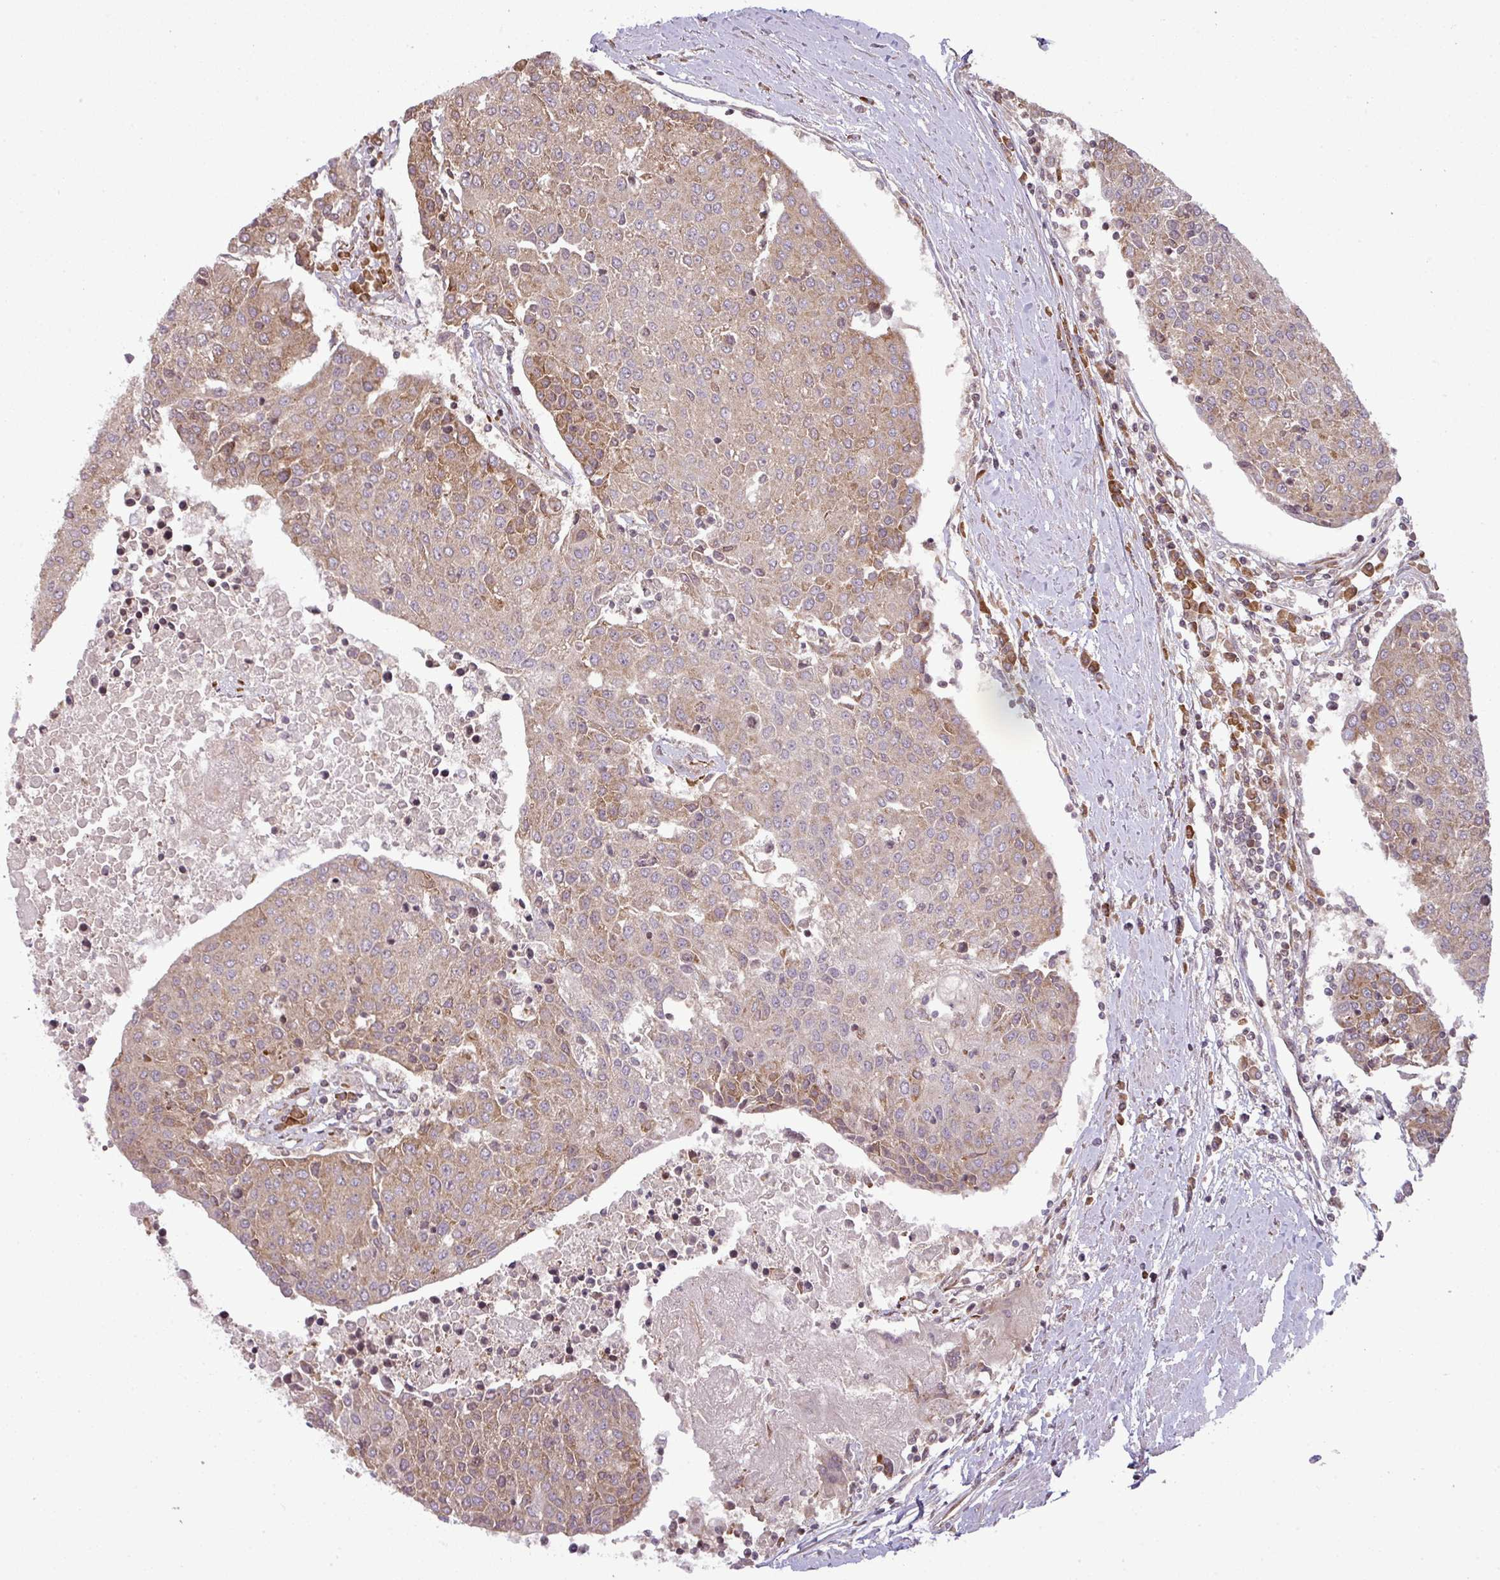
{"staining": {"intensity": "moderate", "quantity": "<25%", "location": "cytoplasmic/membranous"}, "tissue": "urothelial cancer", "cell_type": "Tumor cells", "image_type": "cancer", "snomed": [{"axis": "morphology", "description": "Urothelial carcinoma, High grade"}, {"axis": "topography", "description": "Urinary bladder"}], "caption": "A brown stain labels moderate cytoplasmic/membranous staining of a protein in urothelial carcinoma (high-grade) tumor cells.", "gene": "LRRC74B", "patient": {"sex": "female", "age": 85}}